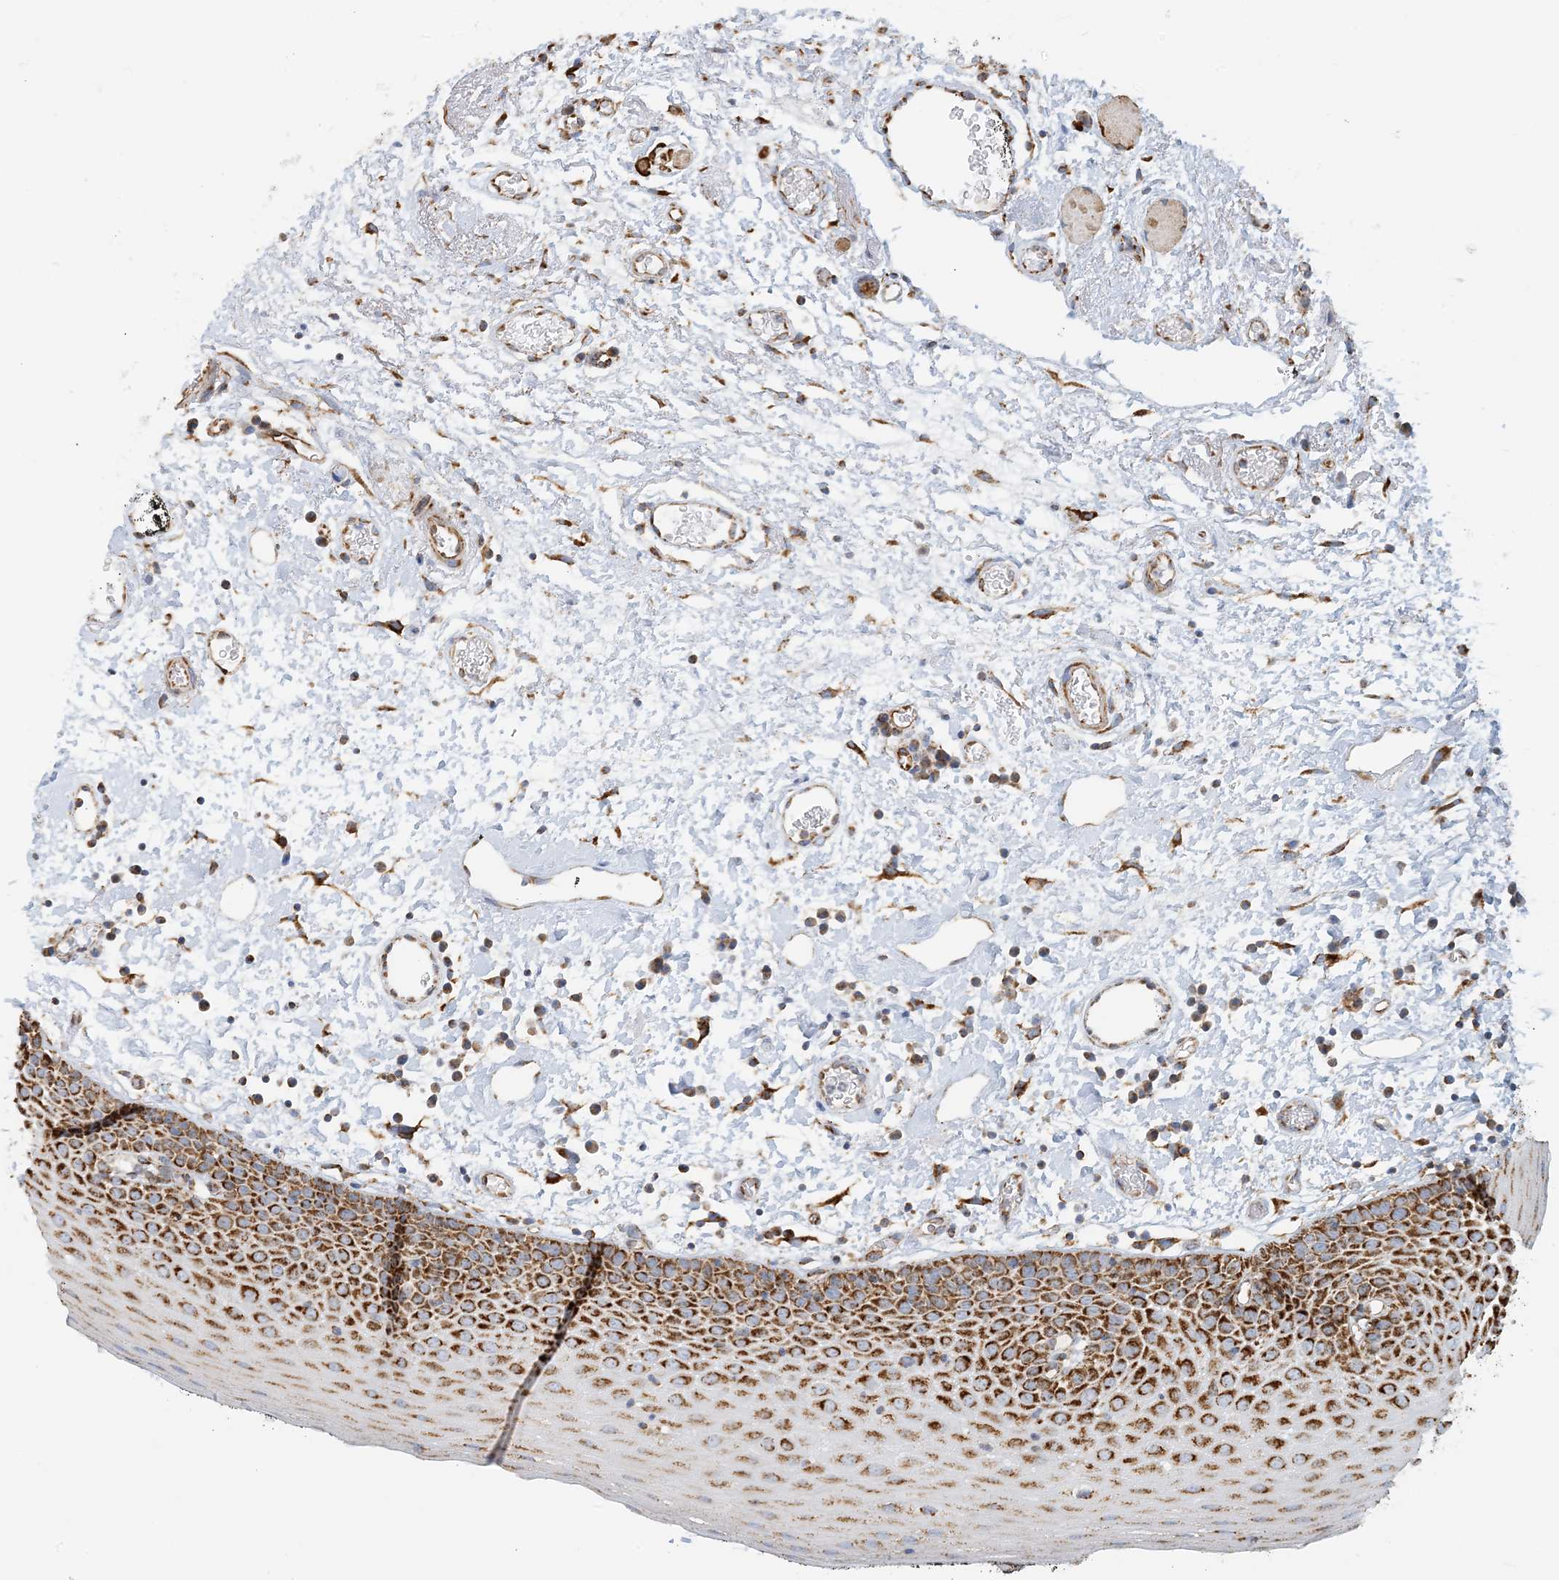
{"staining": {"intensity": "strong", "quantity": "25%-75%", "location": "cytoplasmic/membranous"}, "tissue": "oral mucosa", "cell_type": "Squamous epithelial cells", "image_type": "normal", "snomed": [{"axis": "morphology", "description": "Normal tissue, NOS"}, {"axis": "topography", "description": "Oral tissue"}], "caption": "Protein staining demonstrates strong cytoplasmic/membranous positivity in approximately 25%-75% of squamous epithelial cells in normal oral mucosa.", "gene": "COA3", "patient": {"sex": "male", "age": 74}}